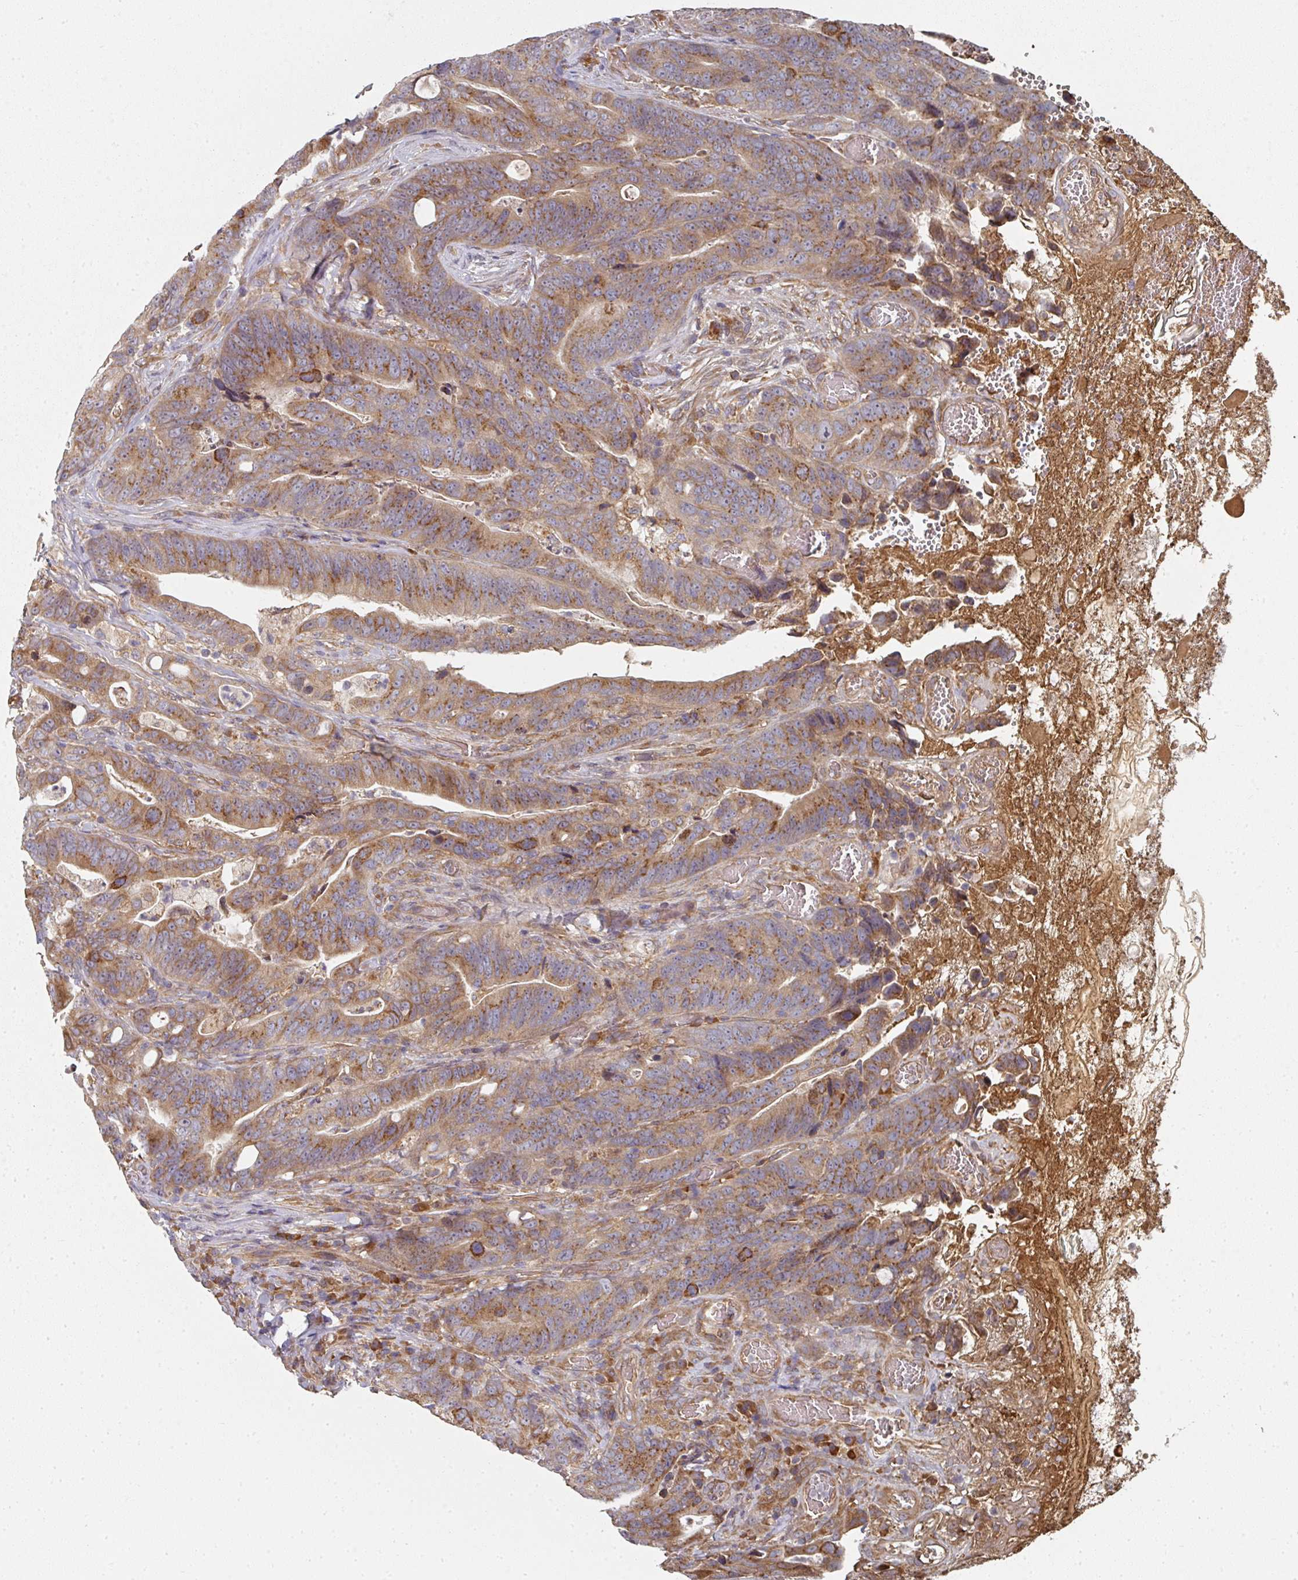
{"staining": {"intensity": "moderate", "quantity": ">75%", "location": "cytoplasmic/membranous"}, "tissue": "colorectal cancer", "cell_type": "Tumor cells", "image_type": "cancer", "snomed": [{"axis": "morphology", "description": "Adenocarcinoma, NOS"}, {"axis": "topography", "description": "Colon"}], "caption": "Human adenocarcinoma (colorectal) stained with a protein marker displays moderate staining in tumor cells.", "gene": "EDEM2", "patient": {"sex": "female", "age": 82}}